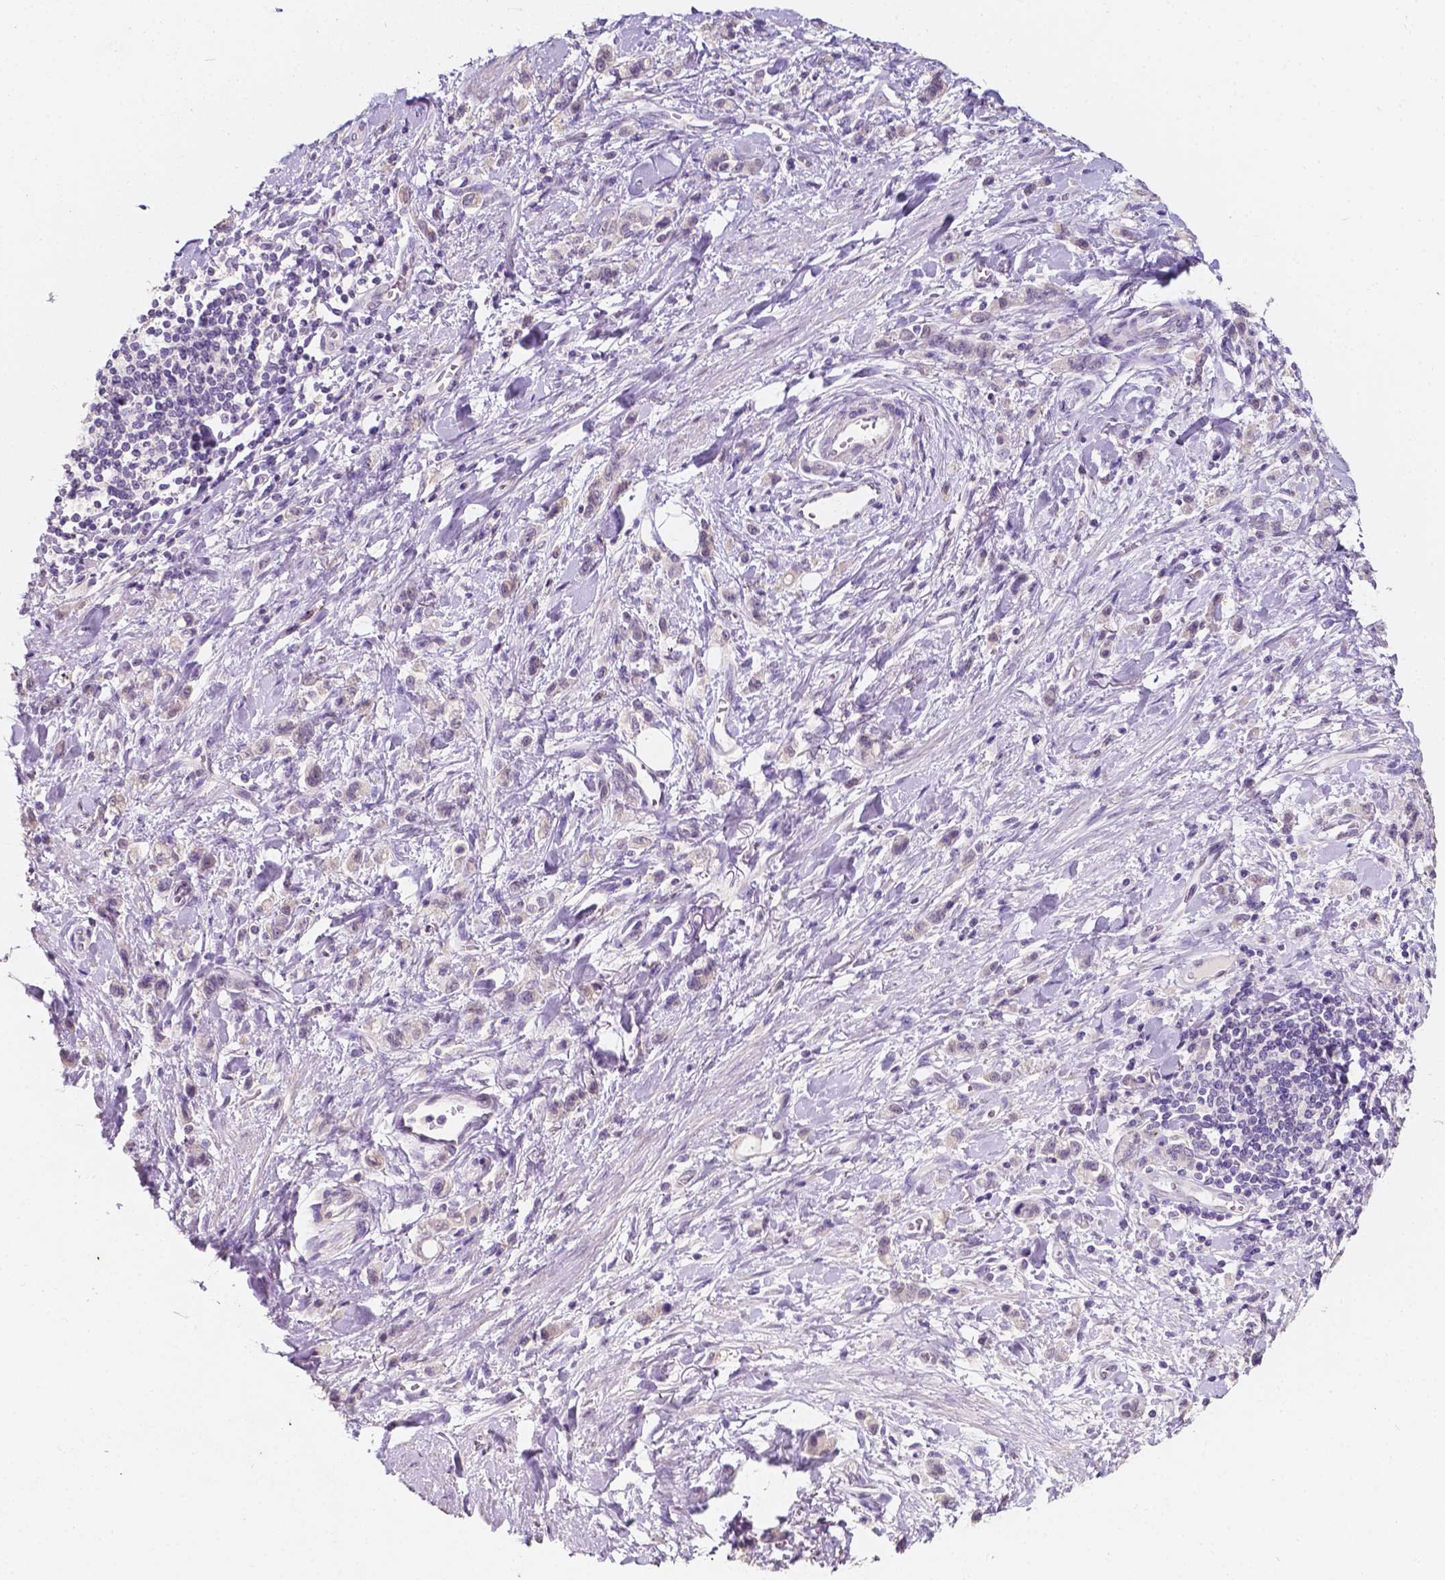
{"staining": {"intensity": "negative", "quantity": "none", "location": "none"}, "tissue": "stomach cancer", "cell_type": "Tumor cells", "image_type": "cancer", "snomed": [{"axis": "morphology", "description": "Adenocarcinoma, NOS"}, {"axis": "topography", "description": "Stomach"}], "caption": "Immunohistochemistry (IHC) photomicrograph of adenocarcinoma (stomach) stained for a protein (brown), which reveals no staining in tumor cells.", "gene": "TAL1", "patient": {"sex": "male", "age": 77}}